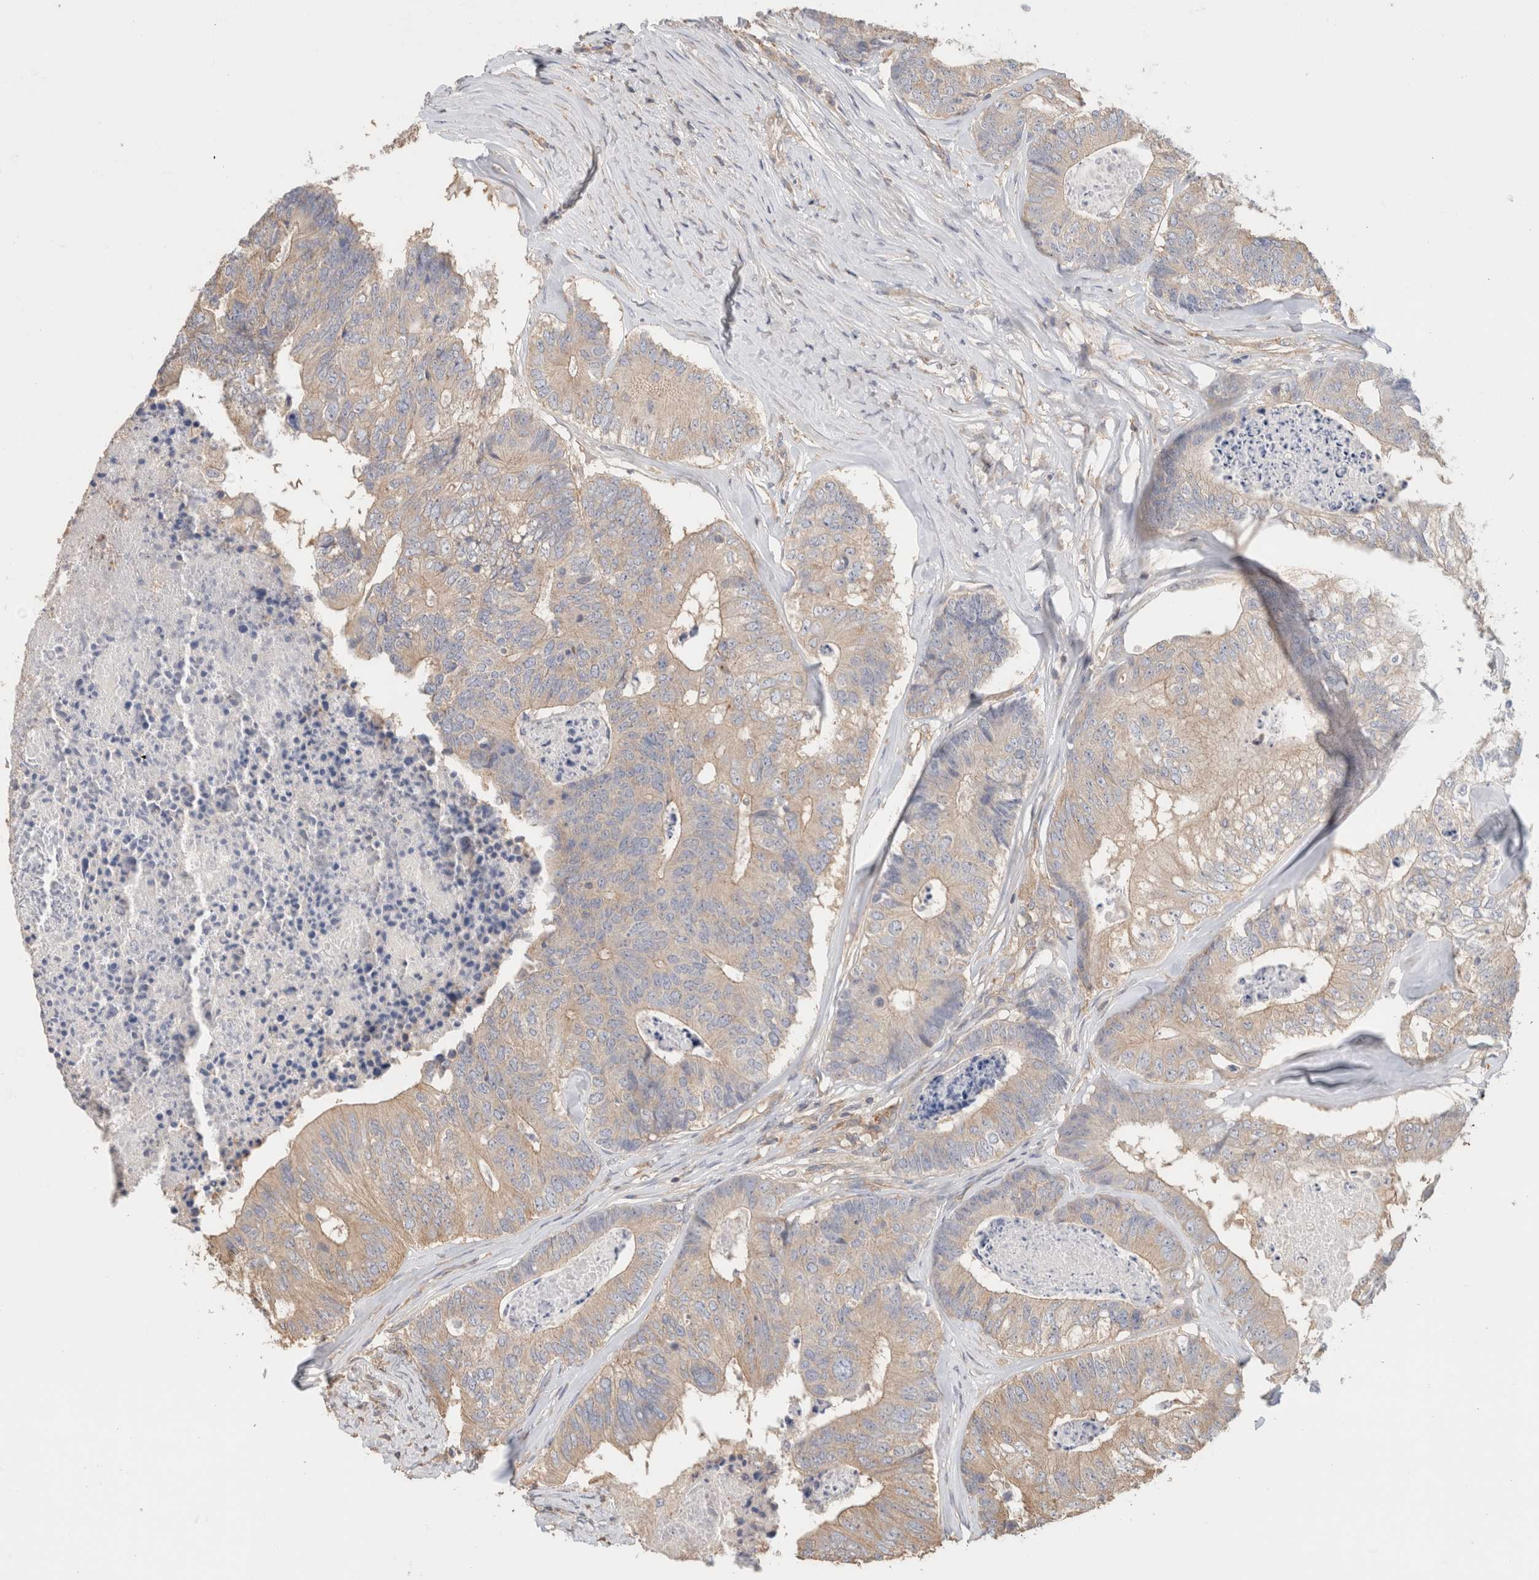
{"staining": {"intensity": "weak", "quantity": "25%-75%", "location": "cytoplasmic/membranous"}, "tissue": "colorectal cancer", "cell_type": "Tumor cells", "image_type": "cancer", "snomed": [{"axis": "morphology", "description": "Adenocarcinoma, NOS"}, {"axis": "topography", "description": "Colon"}], "caption": "Protein analysis of colorectal adenocarcinoma tissue shows weak cytoplasmic/membranous staining in about 25%-75% of tumor cells.", "gene": "CFAP418", "patient": {"sex": "female", "age": 67}}